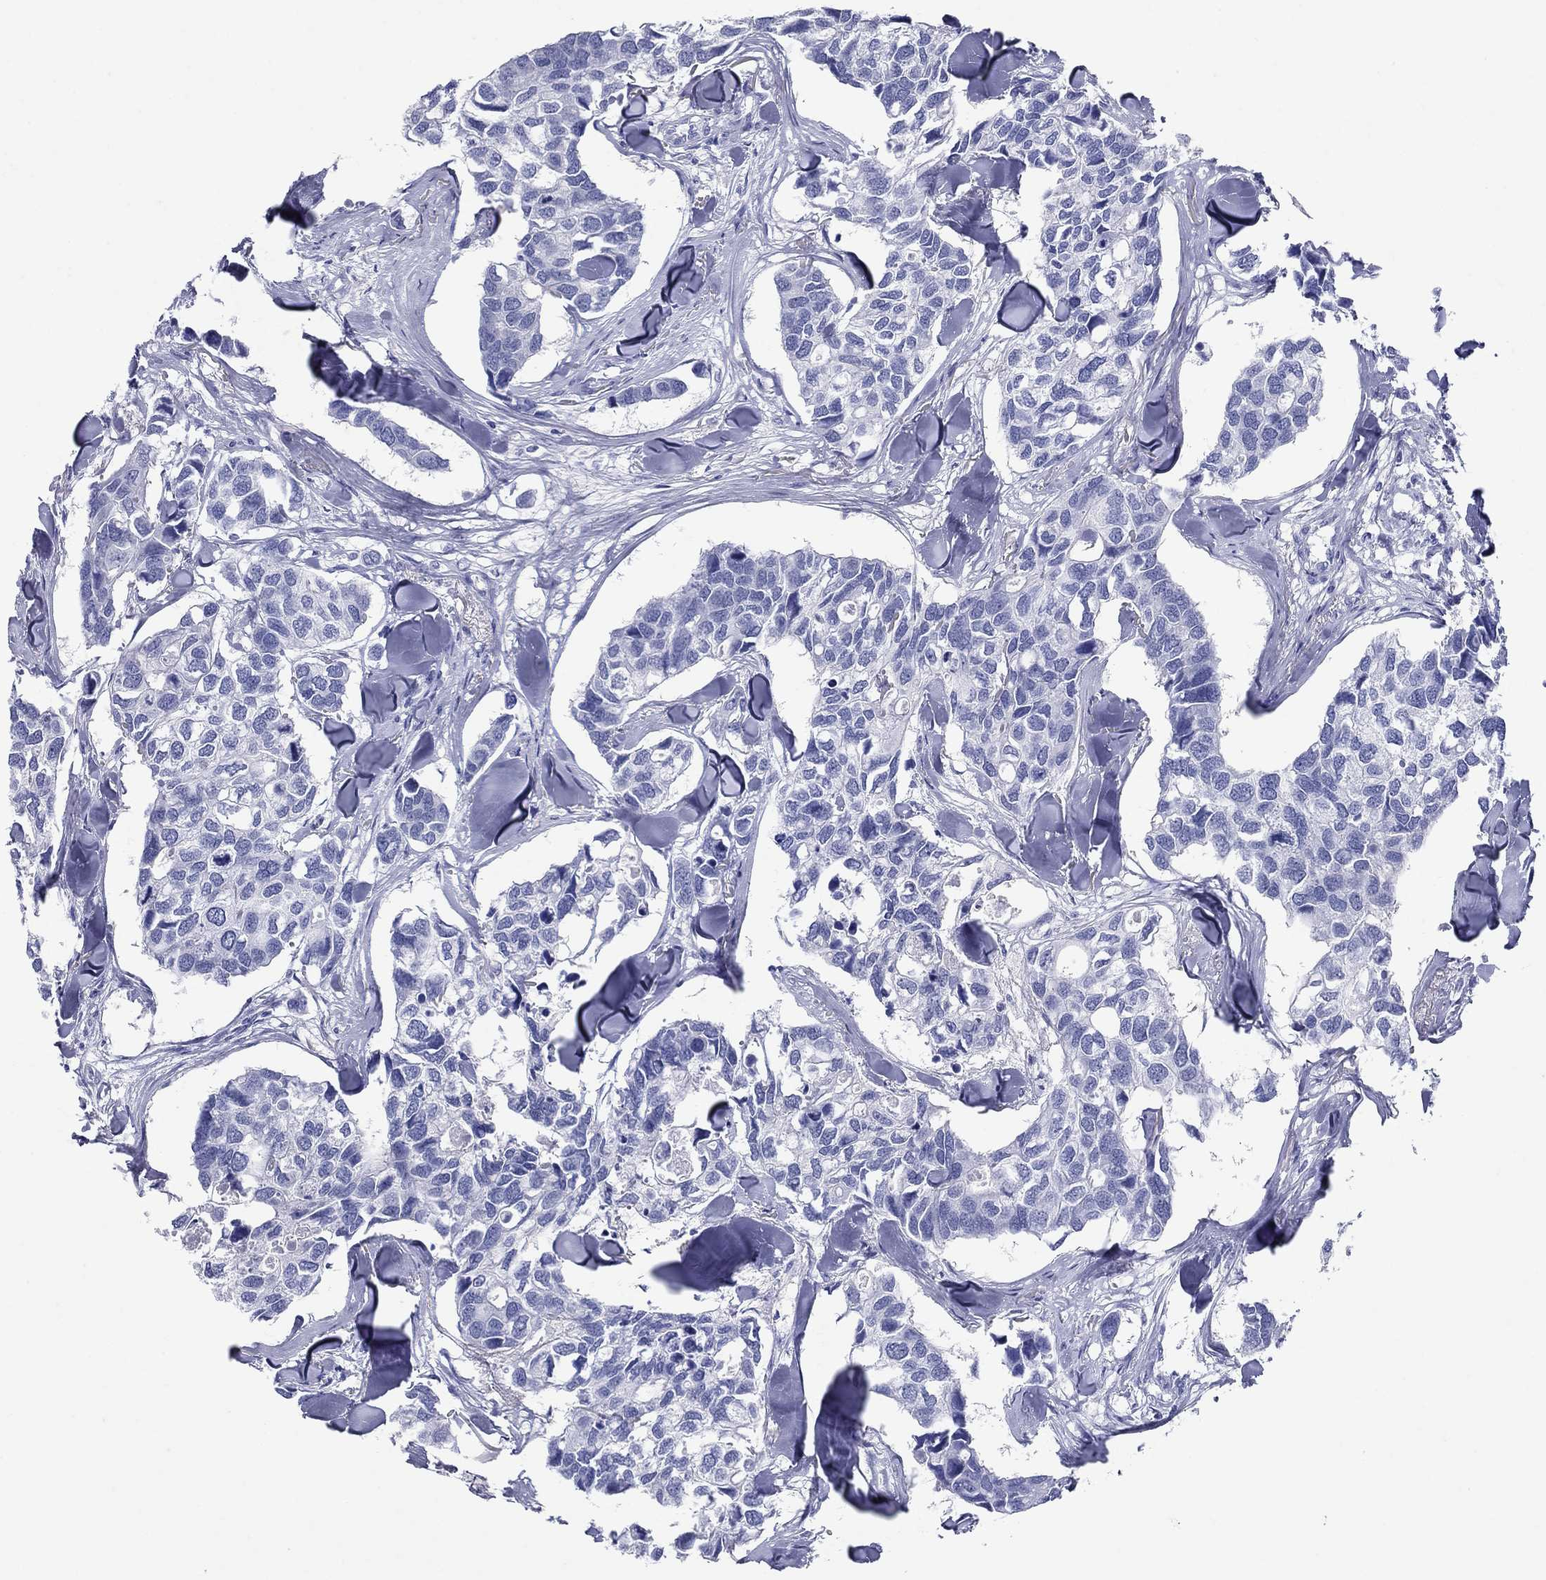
{"staining": {"intensity": "negative", "quantity": "none", "location": "none"}, "tissue": "breast cancer", "cell_type": "Tumor cells", "image_type": "cancer", "snomed": [{"axis": "morphology", "description": "Duct carcinoma"}, {"axis": "topography", "description": "Breast"}], "caption": "Immunohistochemistry histopathology image of neoplastic tissue: breast cancer stained with DAB shows no significant protein expression in tumor cells.", "gene": "ATP4A", "patient": {"sex": "female", "age": 83}}